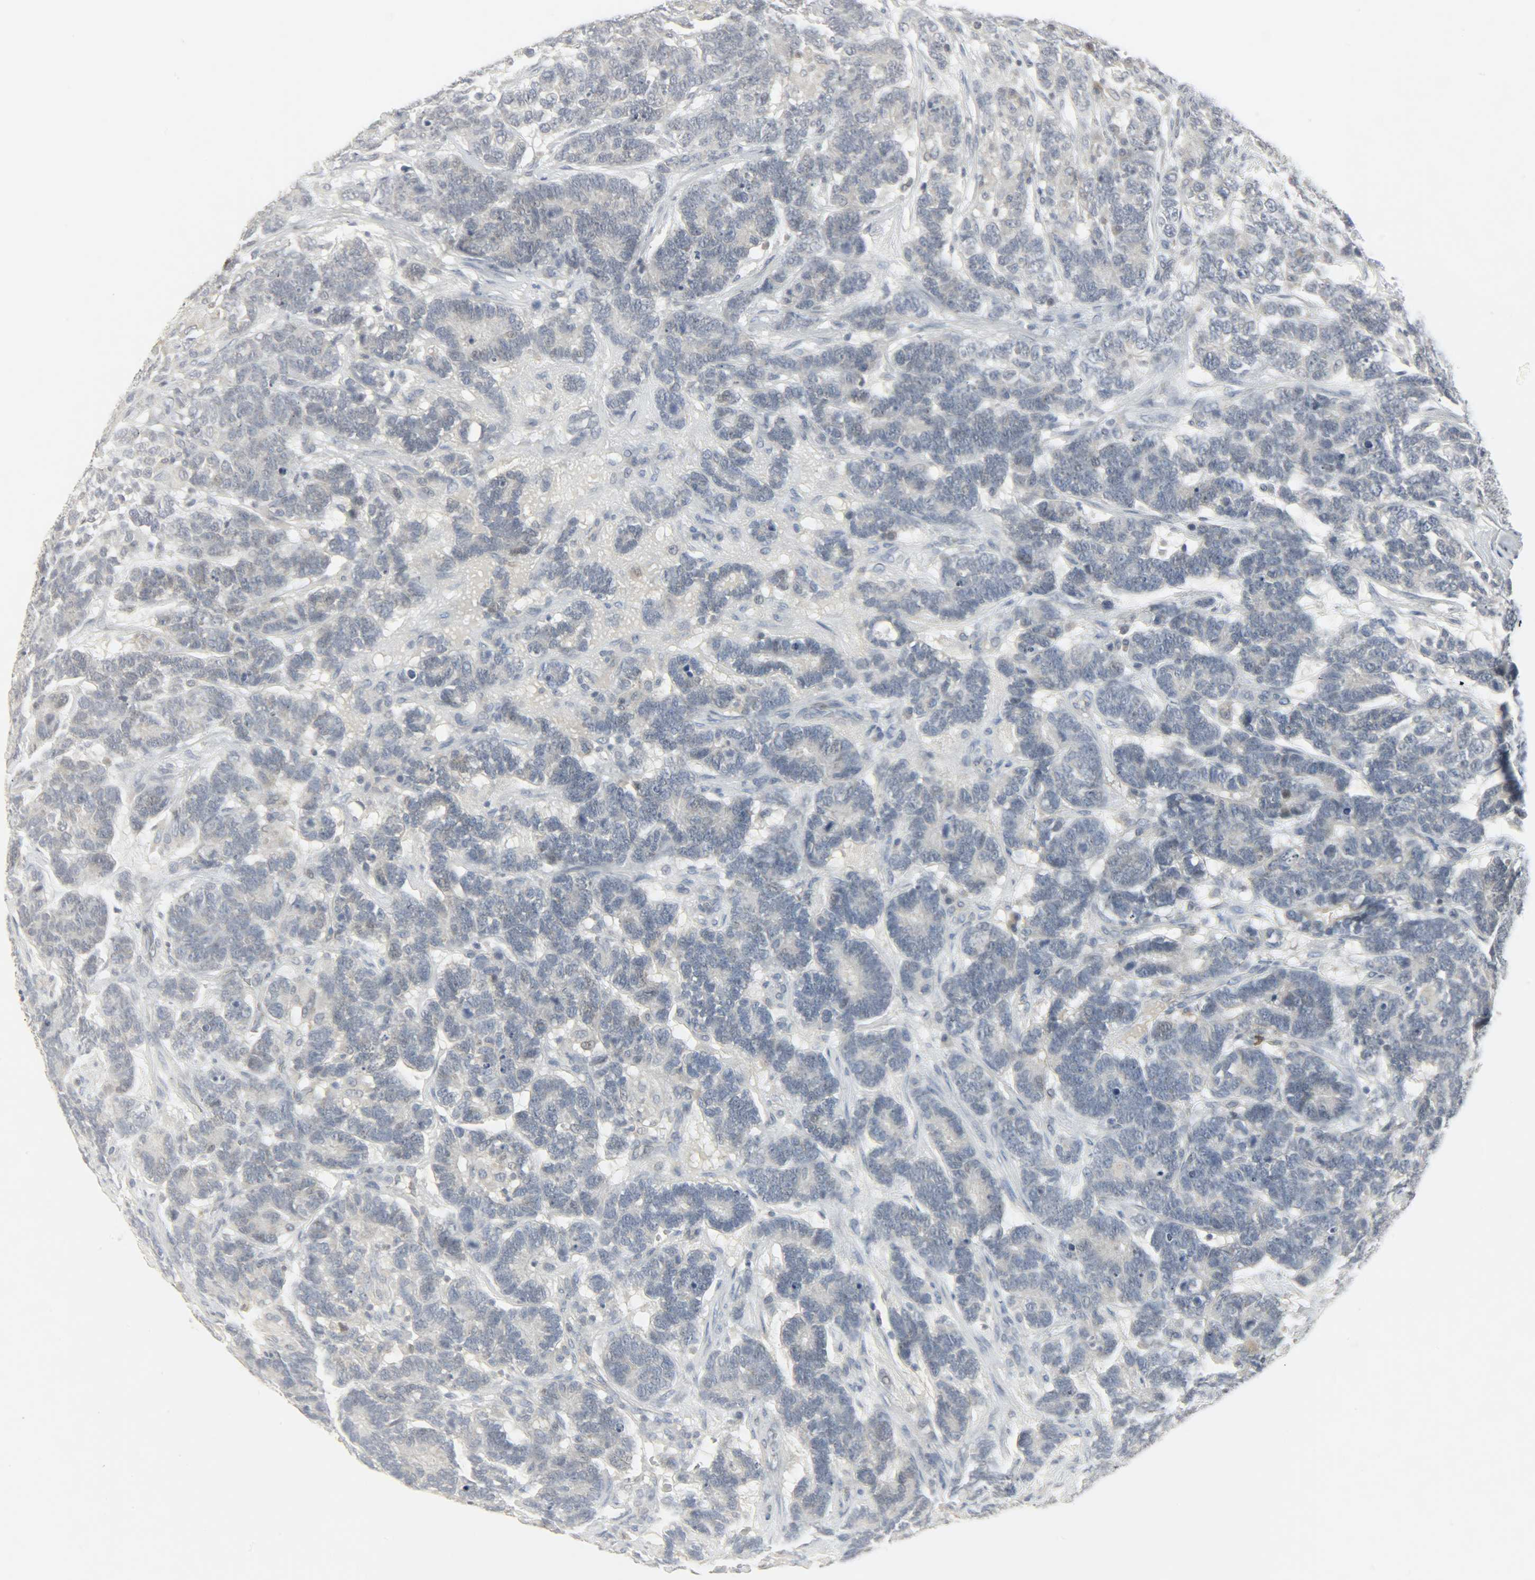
{"staining": {"intensity": "weak", "quantity": "25%-75%", "location": "cytoplasmic/membranous"}, "tissue": "testis cancer", "cell_type": "Tumor cells", "image_type": "cancer", "snomed": [{"axis": "morphology", "description": "Carcinoma, Embryonal, NOS"}, {"axis": "topography", "description": "Testis"}], "caption": "Tumor cells exhibit low levels of weak cytoplasmic/membranous positivity in about 25%-75% of cells in testis cancer (embryonal carcinoma). (DAB (3,3'-diaminobenzidine) = brown stain, brightfield microscopy at high magnification).", "gene": "CAMK4", "patient": {"sex": "male", "age": 26}}